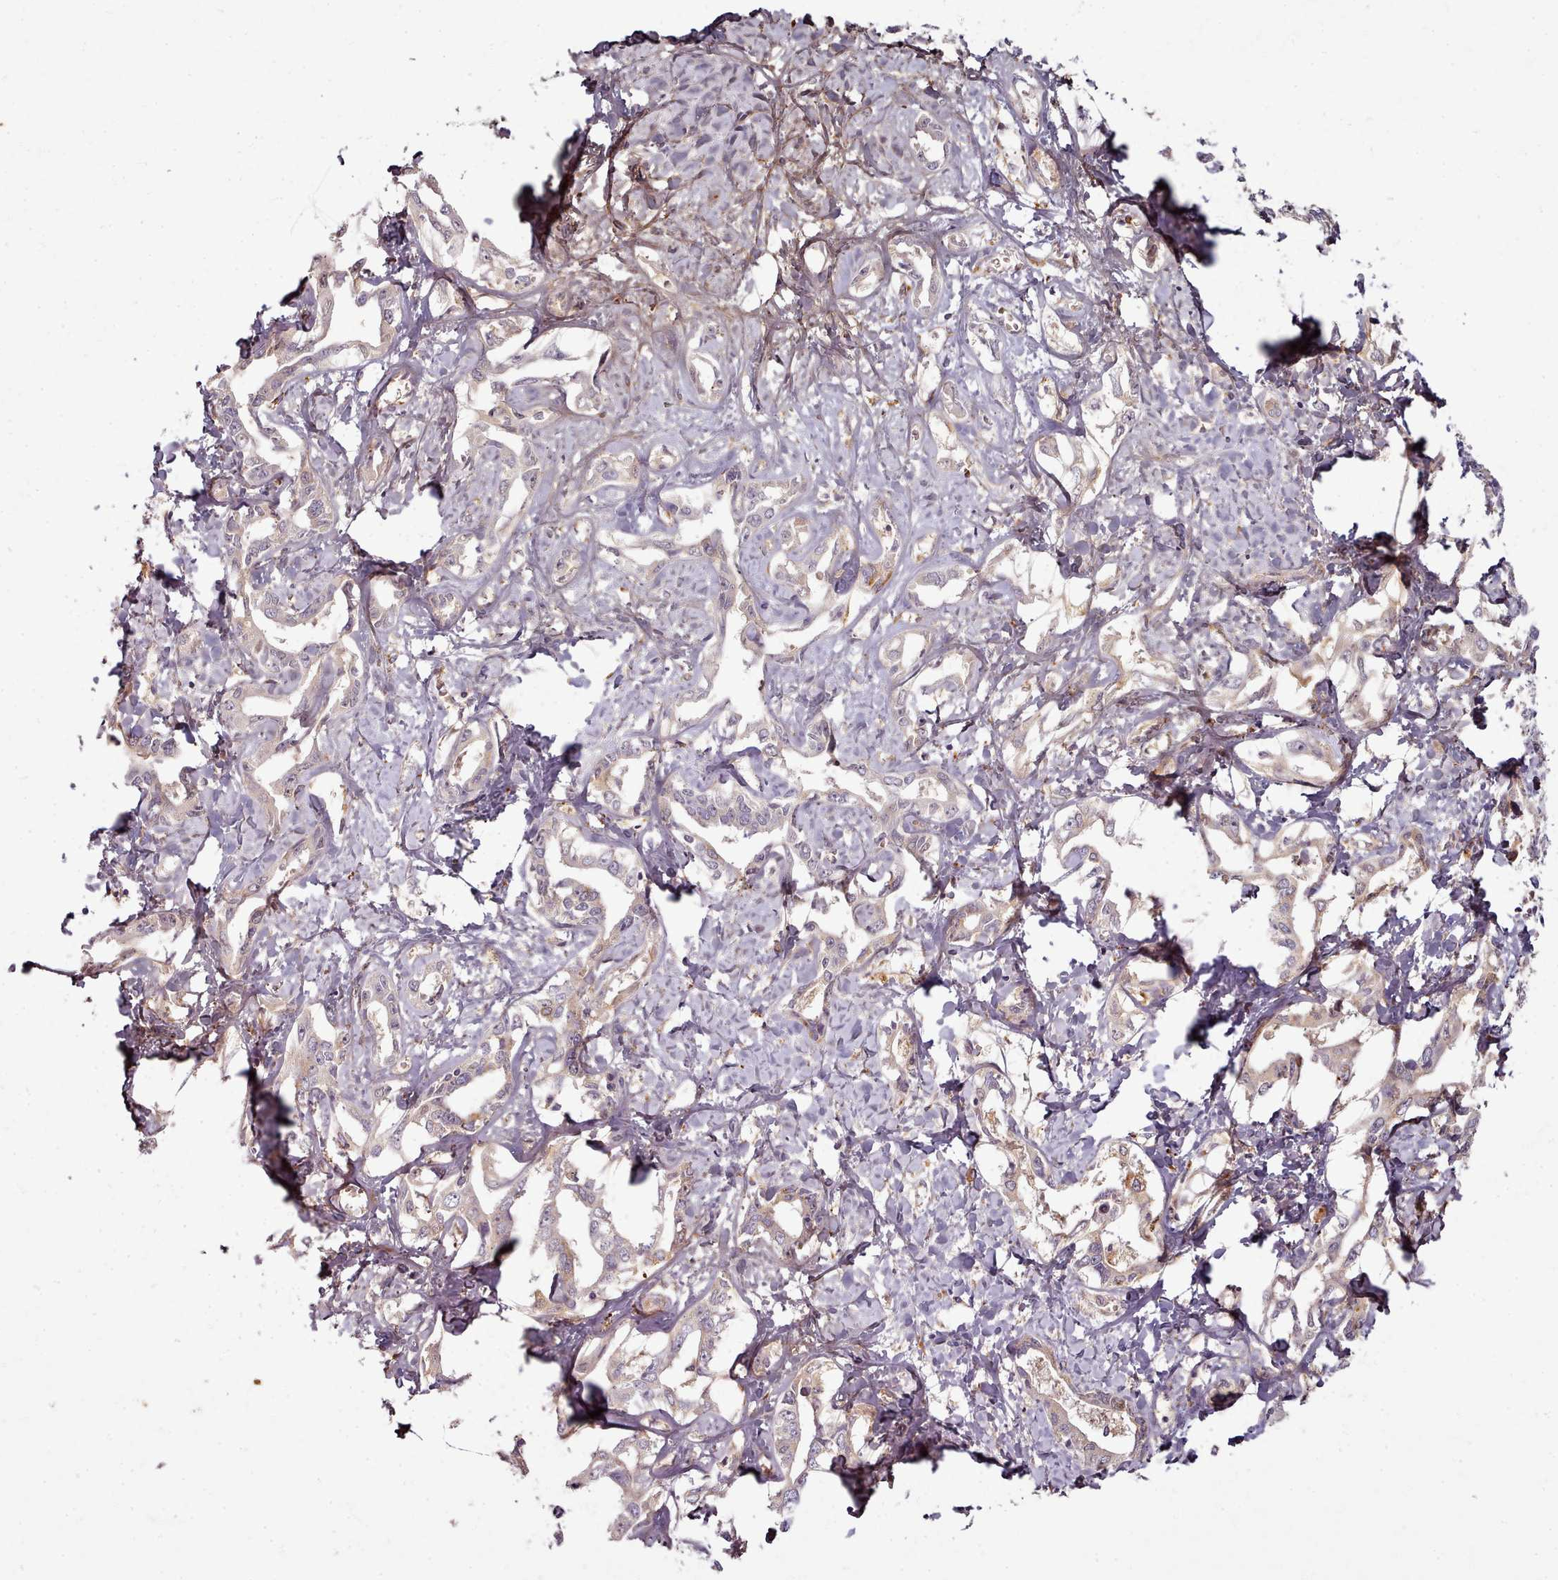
{"staining": {"intensity": "negative", "quantity": "none", "location": "none"}, "tissue": "liver cancer", "cell_type": "Tumor cells", "image_type": "cancer", "snomed": [{"axis": "morphology", "description": "Cholangiocarcinoma"}, {"axis": "topography", "description": "Liver"}], "caption": "The image displays no significant expression in tumor cells of liver cancer.", "gene": "C1QTNF5", "patient": {"sex": "male", "age": 59}}